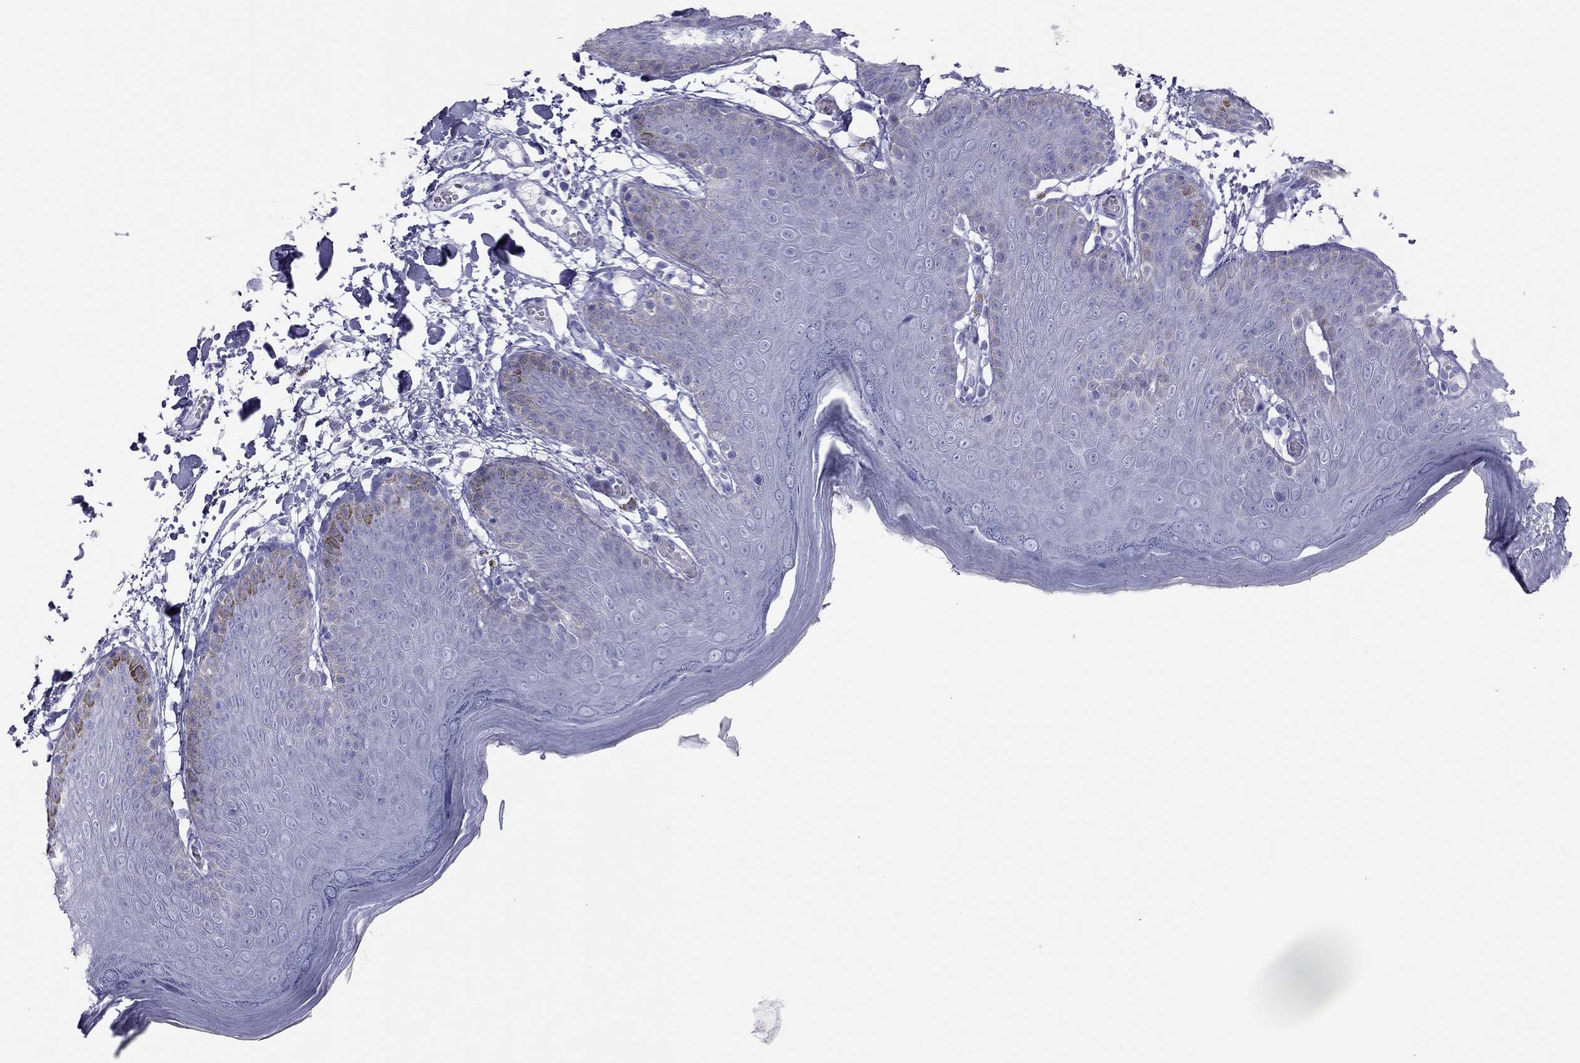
{"staining": {"intensity": "negative", "quantity": "none", "location": "none"}, "tissue": "skin", "cell_type": "Epidermal cells", "image_type": "normal", "snomed": [{"axis": "morphology", "description": "Normal tissue, NOS"}, {"axis": "topography", "description": "Anal"}], "caption": "DAB immunohistochemical staining of benign human skin exhibits no significant staining in epidermal cells.", "gene": "TRPM3", "patient": {"sex": "male", "age": 53}}